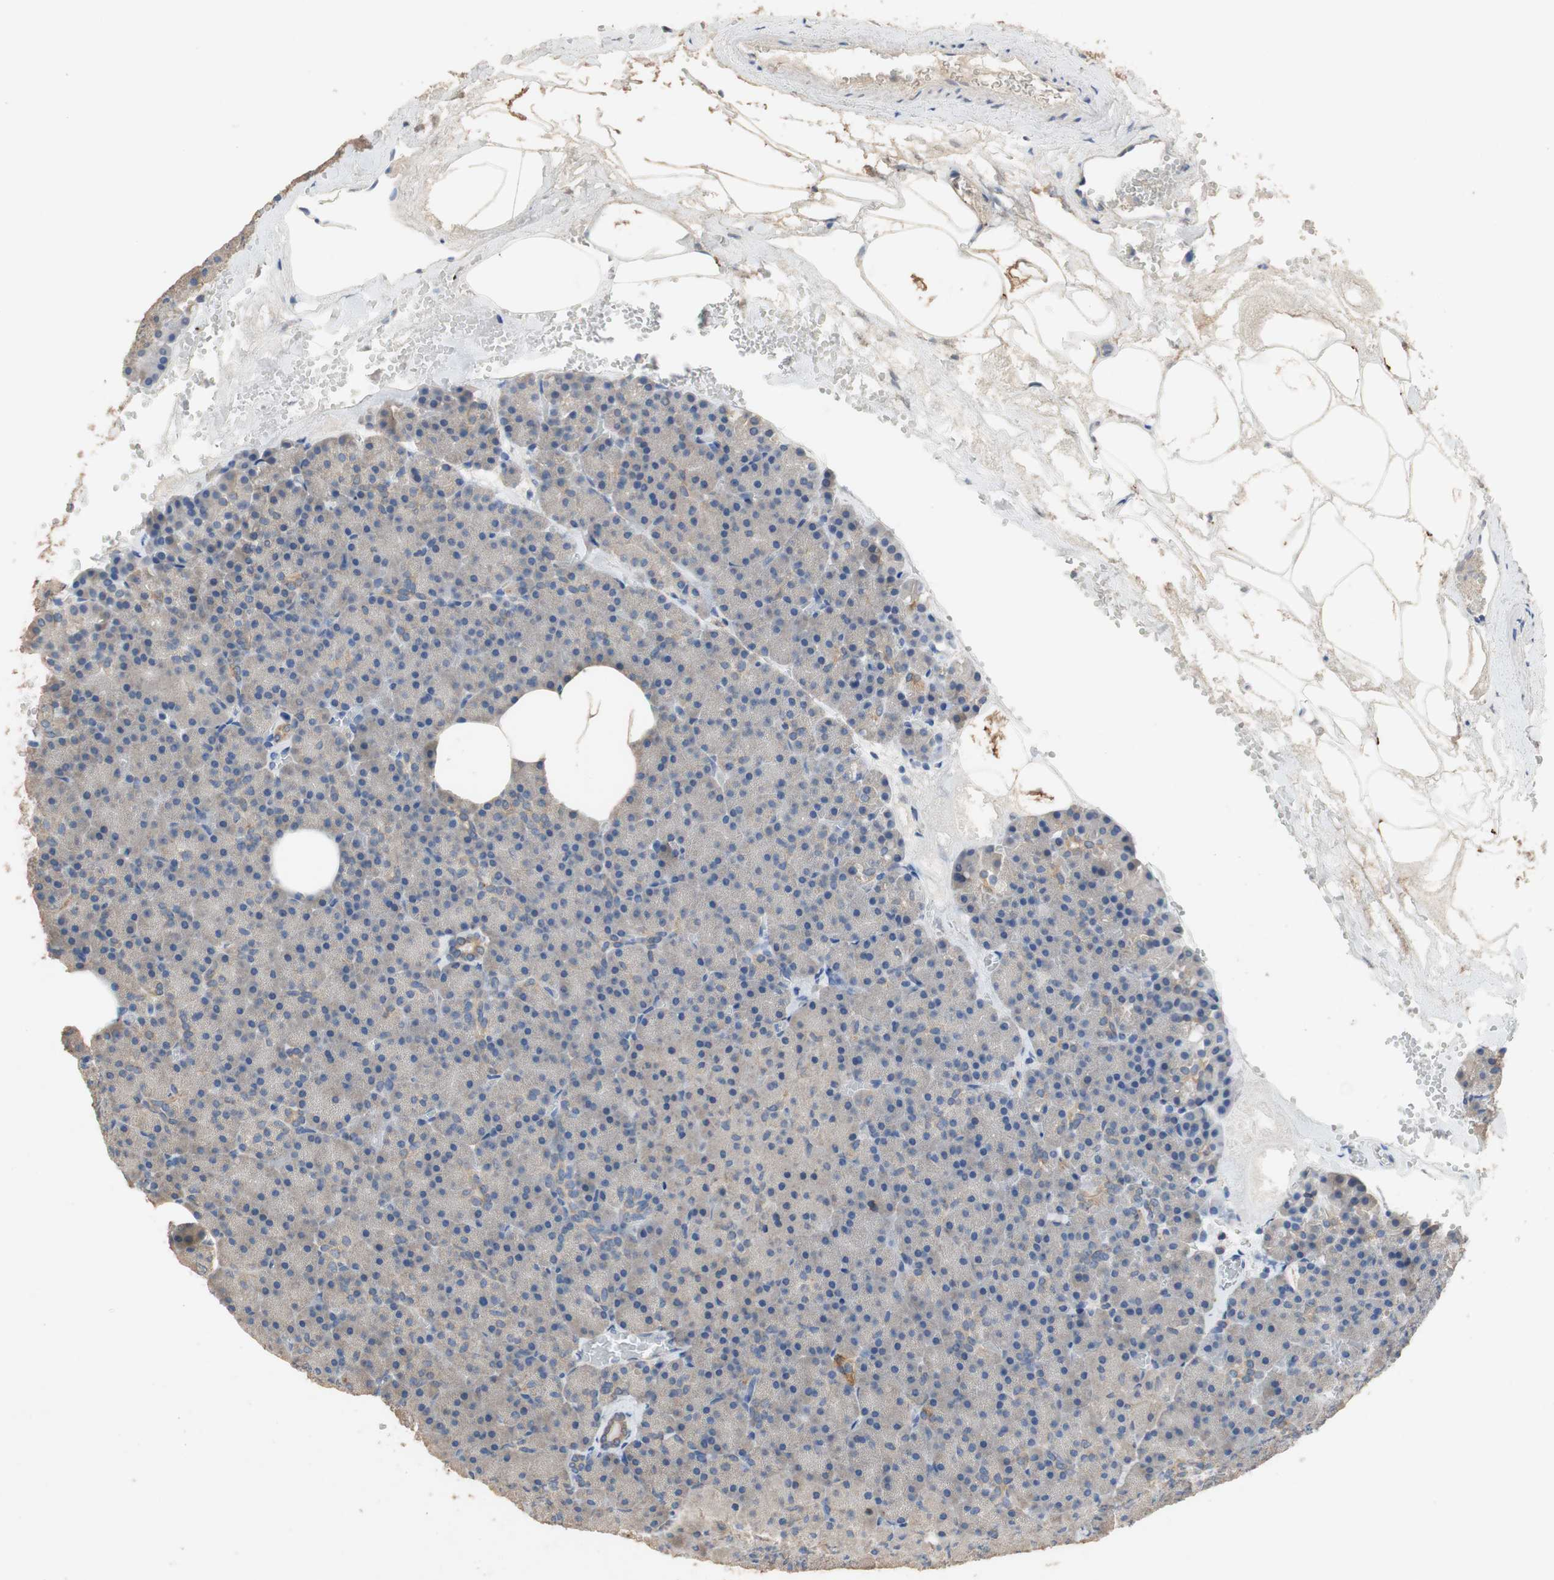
{"staining": {"intensity": "moderate", "quantity": "<25%", "location": "cytoplasmic/membranous"}, "tissue": "pancreas", "cell_type": "Exocrine glandular cells", "image_type": "normal", "snomed": [{"axis": "morphology", "description": "Normal tissue, NOS"}, {"axis": "topography", "description": "Pancreas"}], "caption": "Pancreas stained with DAB IHC exhibits low levels of moderate cytoplasmic/membranous staining in about <25% of exocrine glandular cells. The staining was performed using DAB (3,3'-diaminobenzidine) to visualize the protein expression in brown, while the nuclei were stained in blue with hematoxylin (Magnification: 20x).", "gene": "ADAP1", "patient": {"sex": "female", "age": 35}}